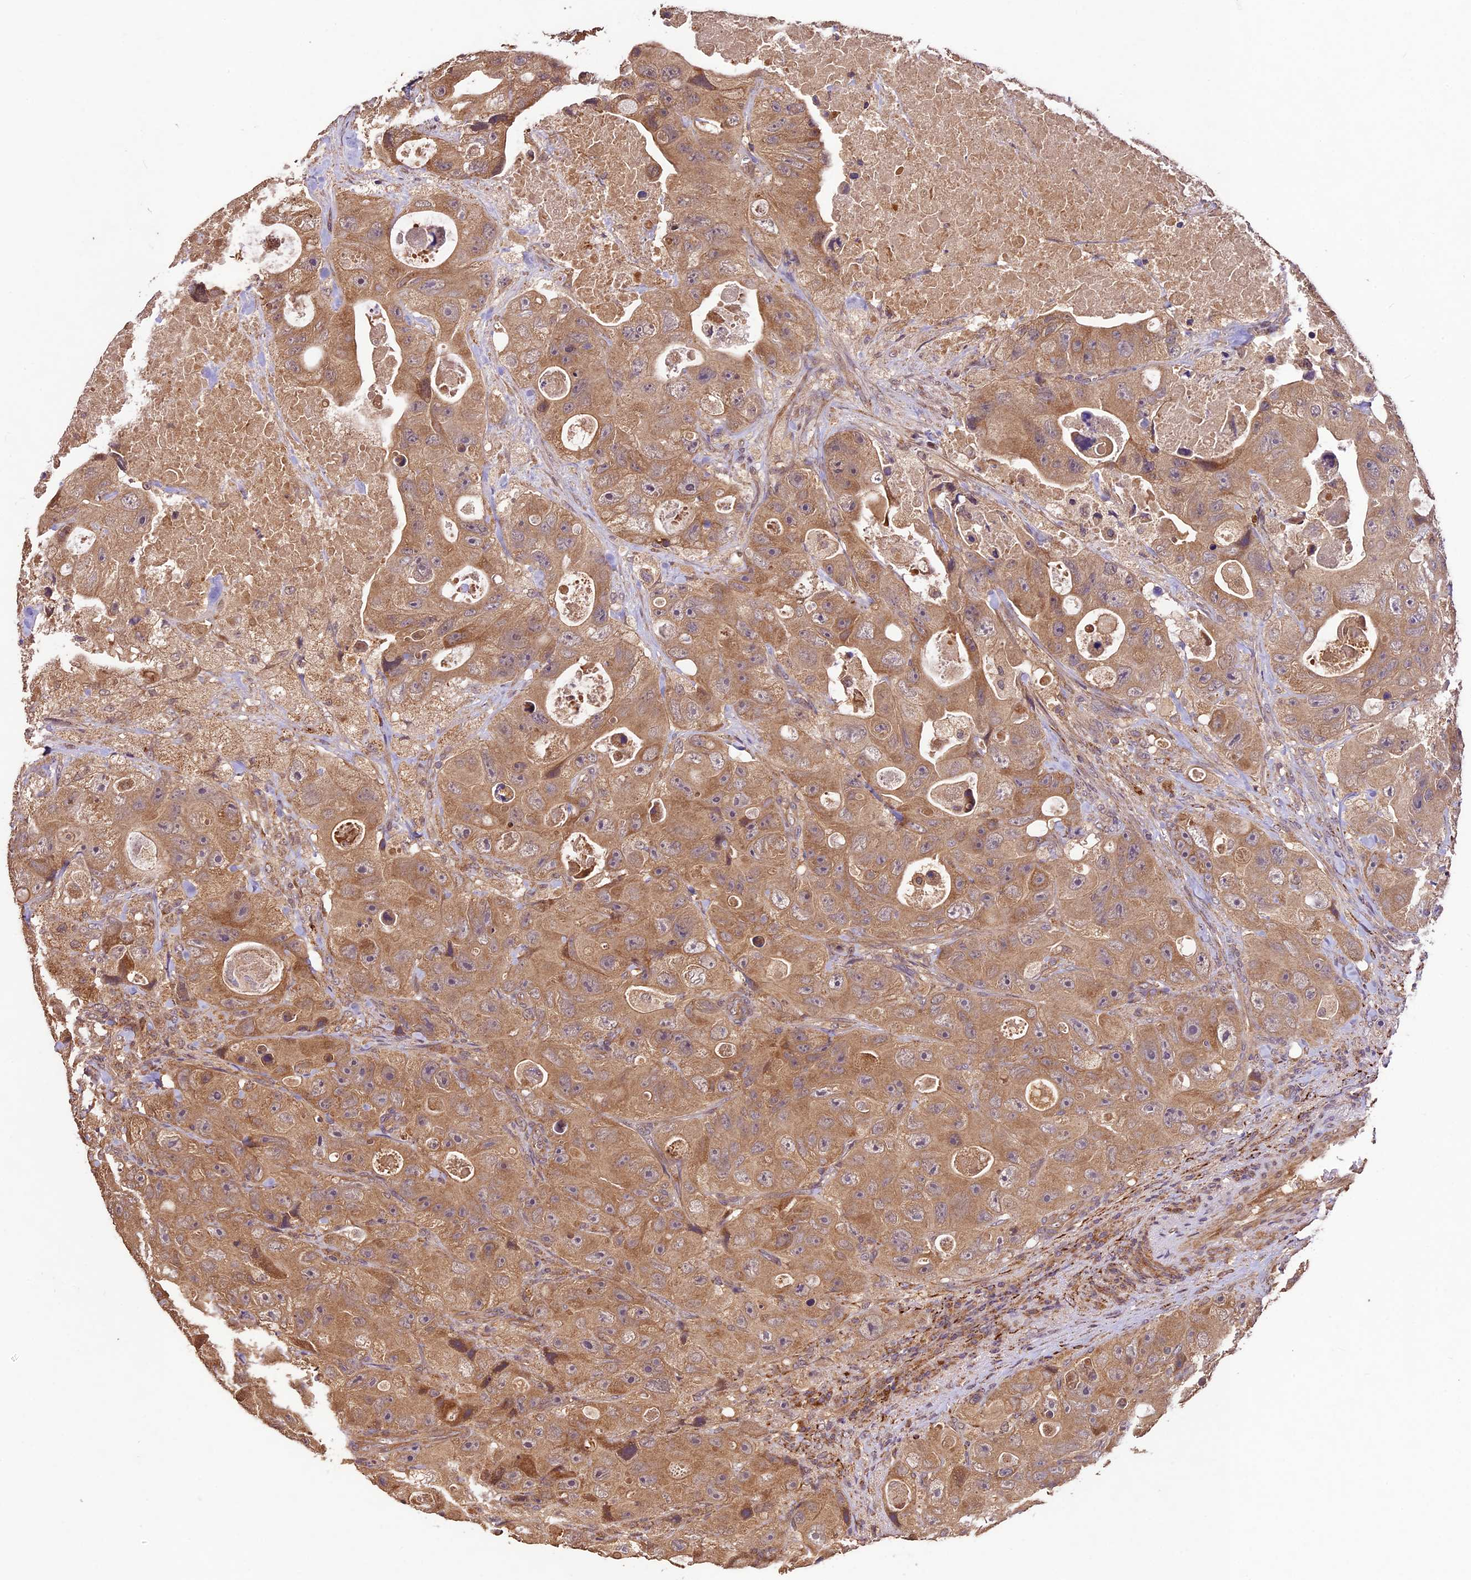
{"staining": {"intensity": "moderate", "quantity": ">75%", "location": "cytoplasmic/membranous"}, "tissue": "colorectal cancer", "cell_type": "Tumor cells", "image_type": "cancer", "snomed": [{"axis": "morphology", "description": "Adenocarcinoma, NOS"}, {"axis": "topography", "description": "Colon"}], "caption": "Immunohistochemistry (IHC) histopathology image of colorectal cancer stained for a protein (brown), which exhibits medium levels of moderate cytoplasmic/membranous expression in approximately >75% of tumor cells.", "gene": "CRLF1", "patient": {"sex": "female", "age": 46}}